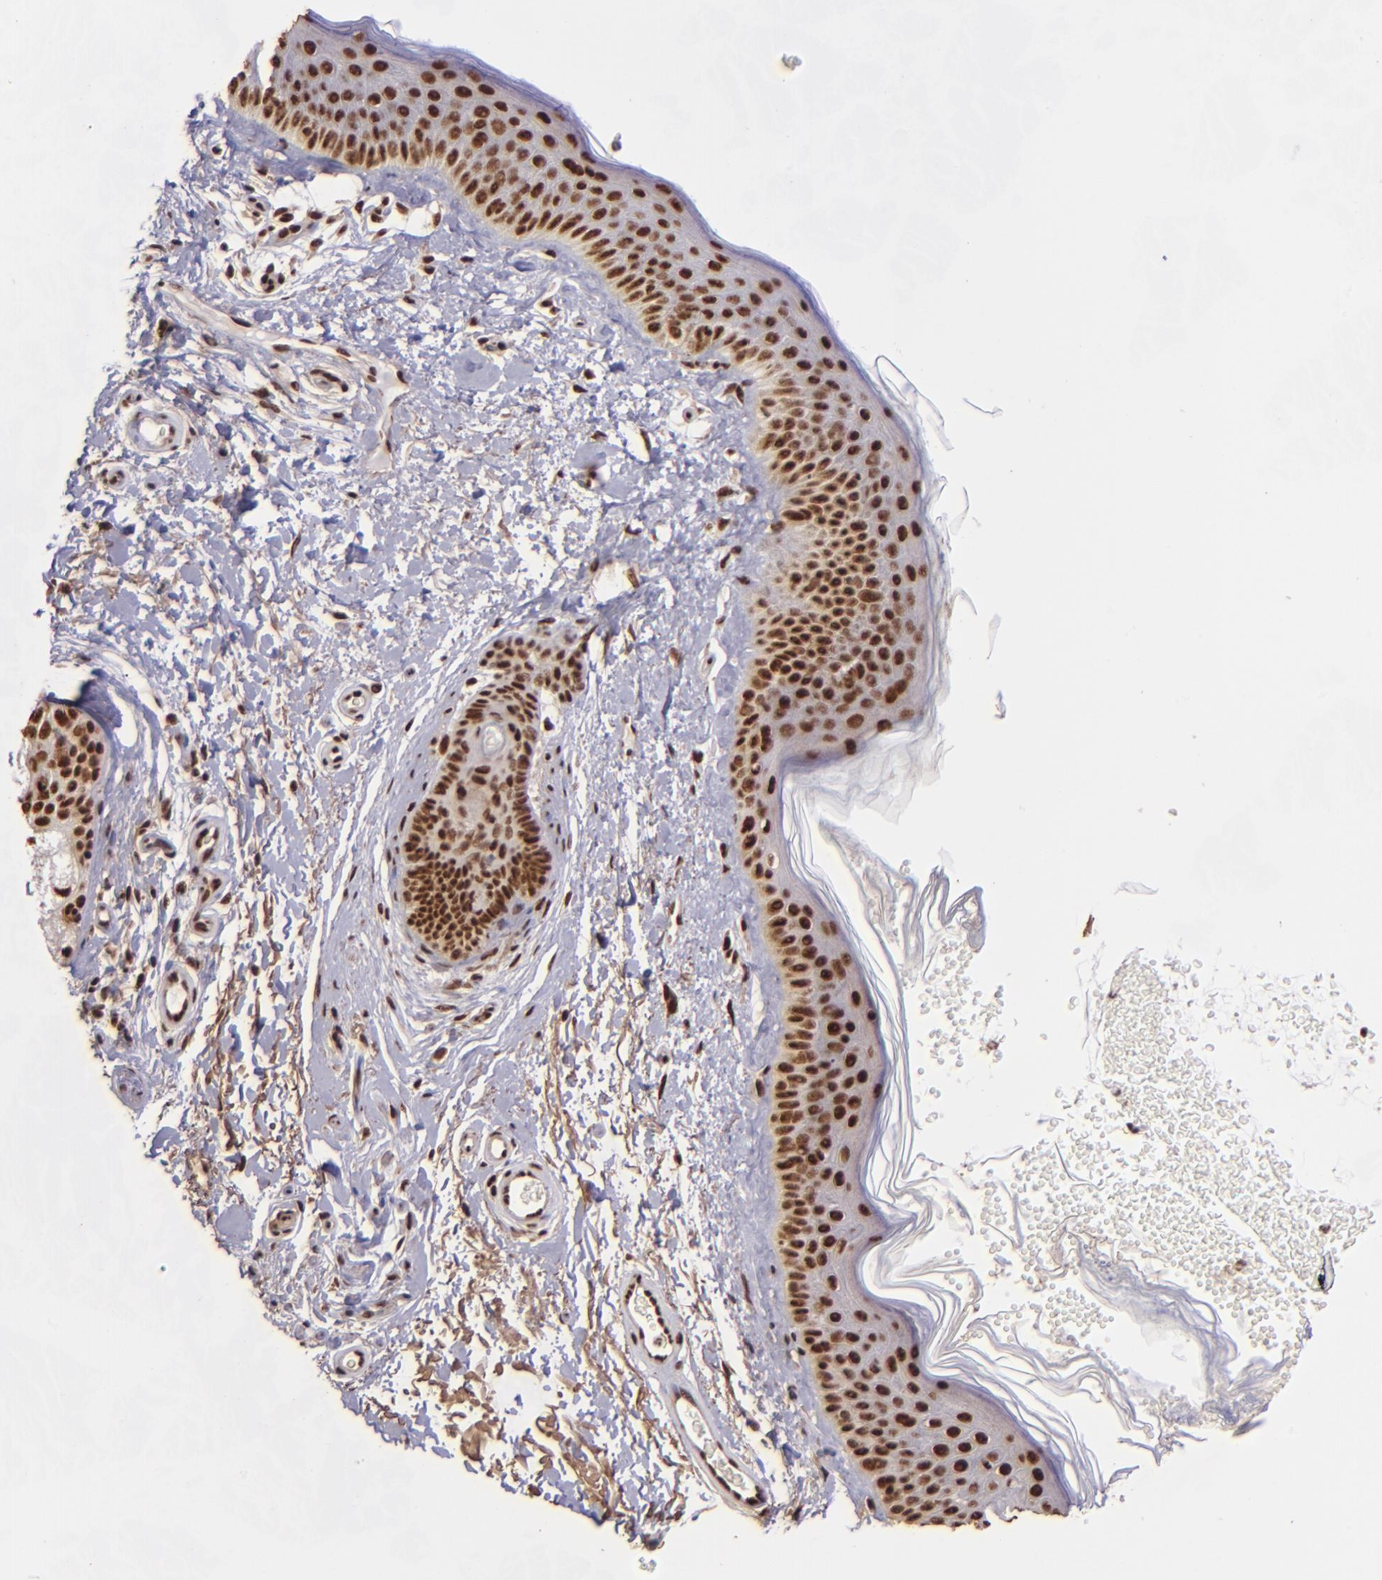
{"staining": {"intensity": "strong", "quantity": ">75%", "location": "nuclear"}, "tissue": "skin", "cell_type": "Fibroblasts", "image_type": "normal", "snomed": [{"axis": "morphology", "description": "Normal tissue, NOS"}, {"axis": "topography", "description": "Skin"}], "caption": "Strong nuclear positivity is present in approximately >75% of fibroblasts in benign skin.", "gene": "PQBP1", "patient": {"sex": "male", "age": 63}}